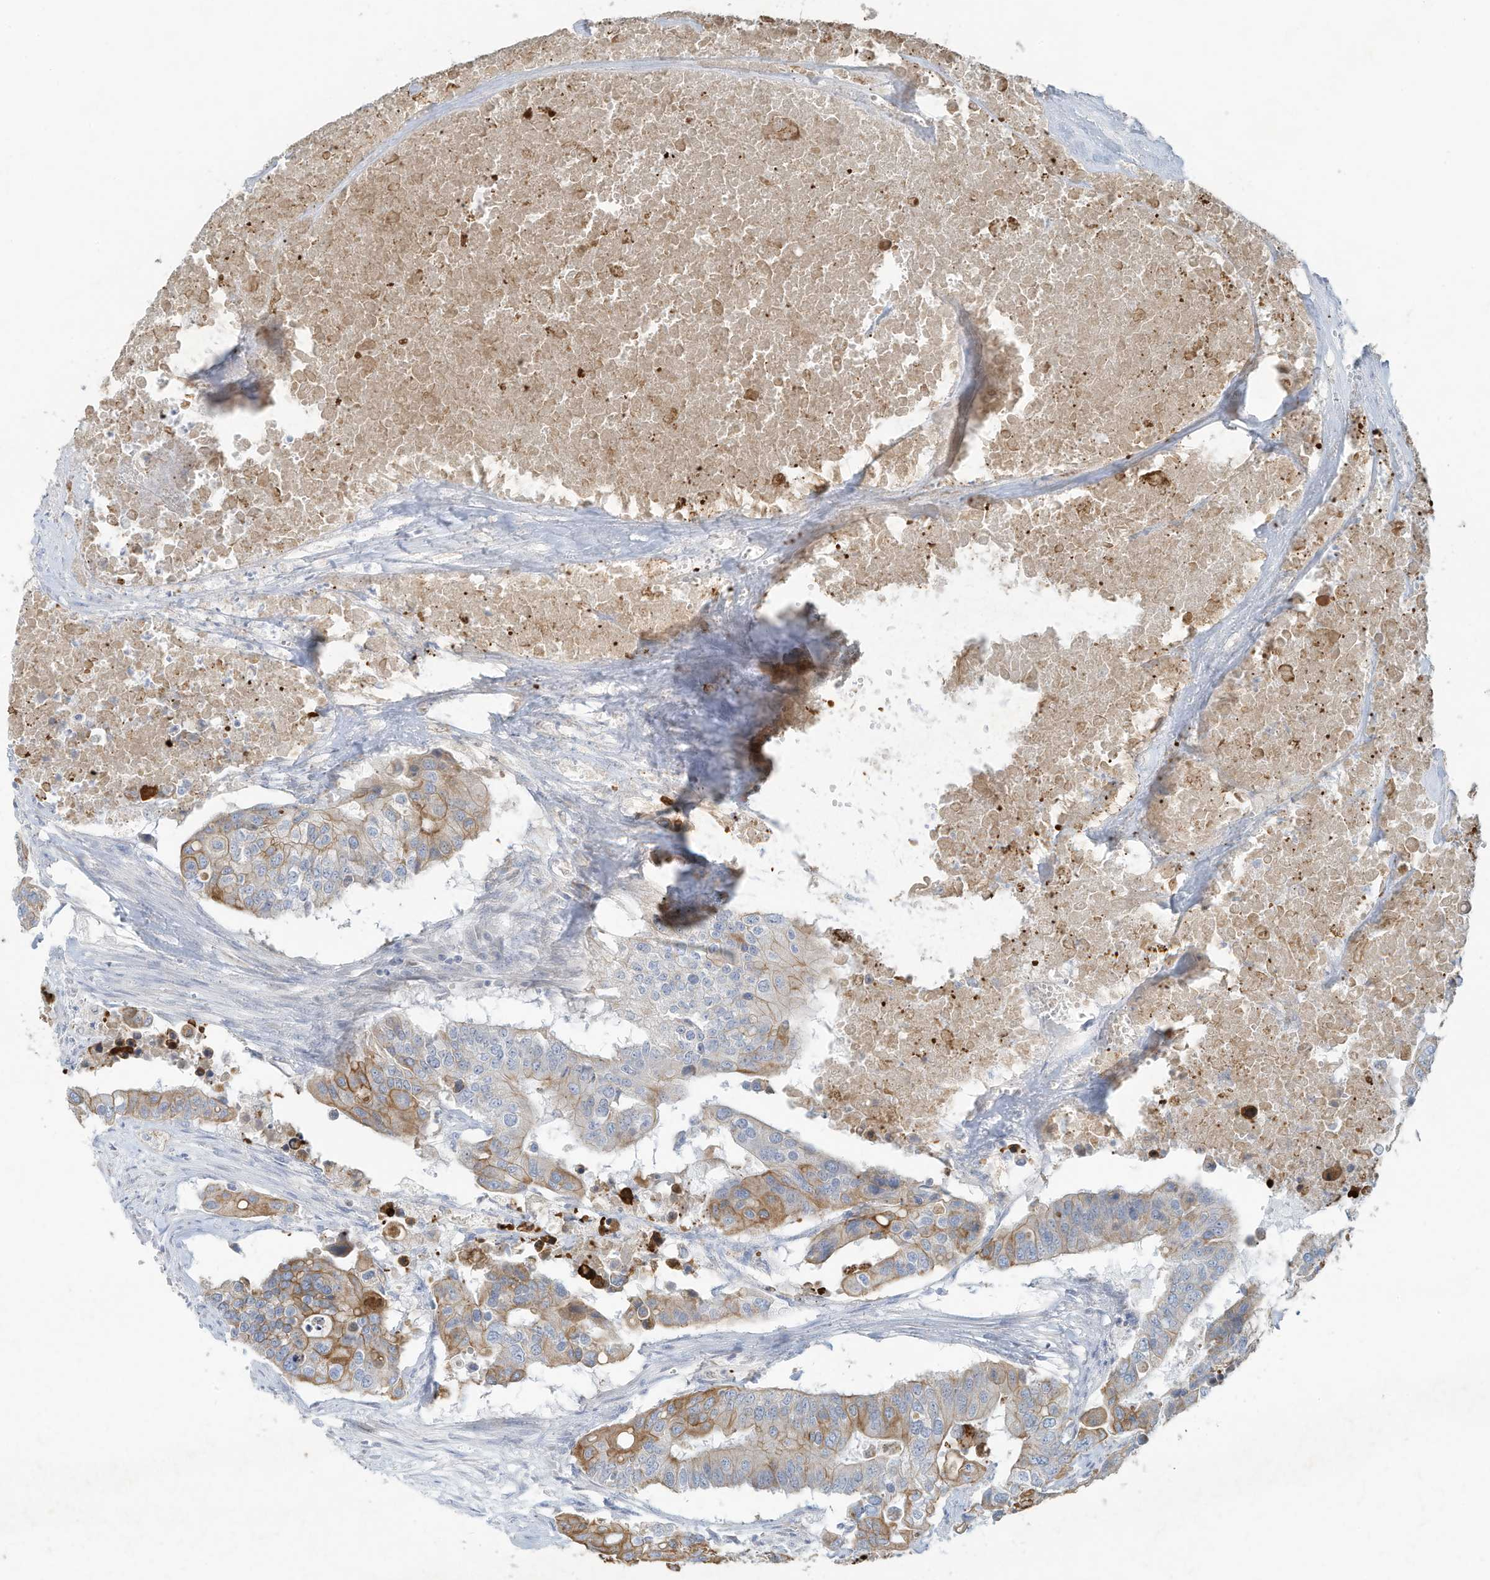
{"staining": {"intensity": "moderate", "quantity": ">75%", "location": "cytoplasmic/membranous"}, "tissue": "colorectal cancer", "cell_type": "Tumor cells", "image_type": "cancer", "snomed": [{"axis": "morphology", "description": "Adenocarcinoma, NOS"}, {"axis": "topography", "description": "Colon"}], "caption": "About >75% of tumor cells in colorectal cancer (adenocarcinoma) display moderate cytoplasmic/membranous protein staining as visualized by brown immunohistochemical staining.", "gene": "TUBE1", "patient": {"sex": "male", "age": 77}}